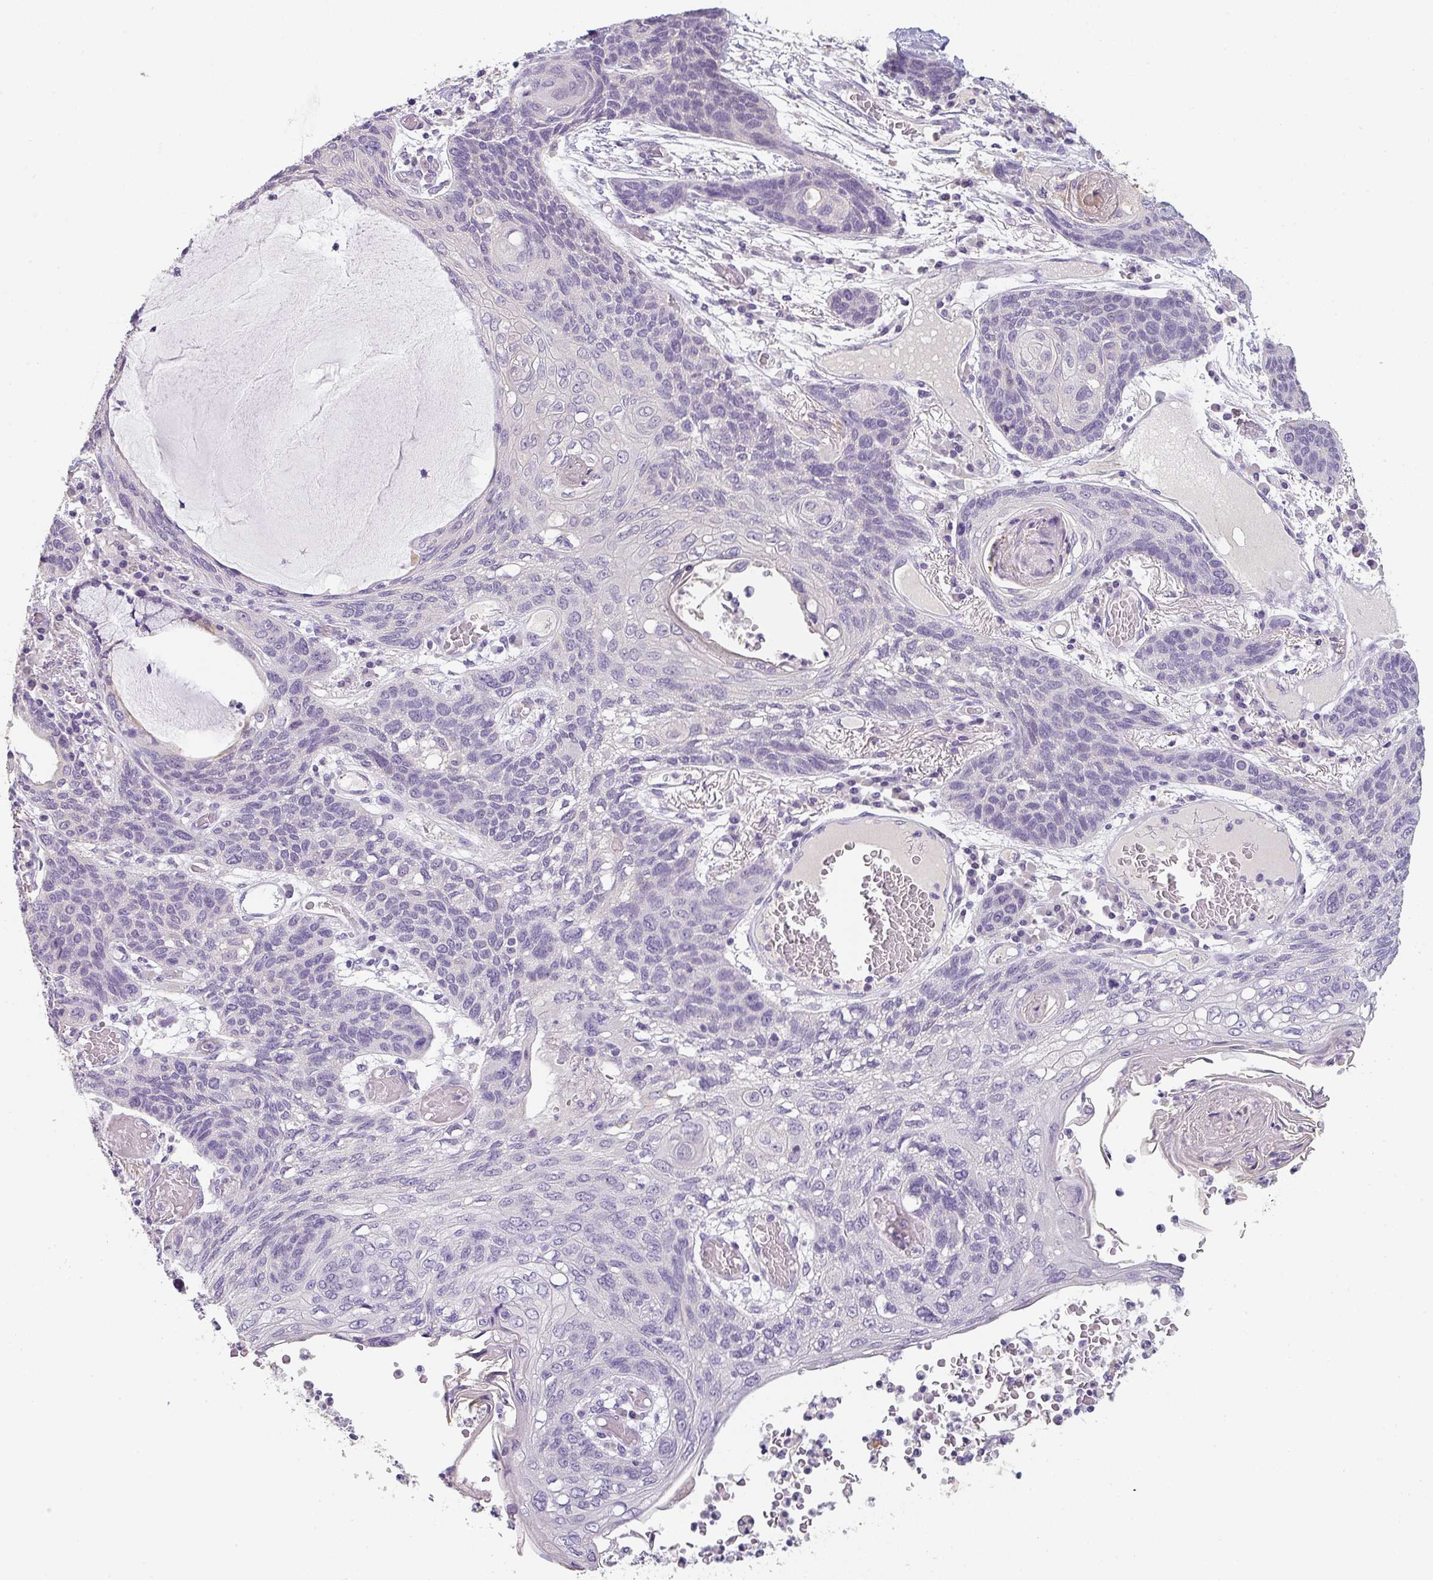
{"staining": {"intensity": "negative", "quantity": "none", "location": "none"}, "tissue": "lung cancer", "cell_type": "Tumor cells", "image_type": "cancer", "snomed": [{"axis": "morphology", "description": "Squamous cell carcinoma, NOS"}, {"axis": "morphology", "description": "Squamous cell carcinoma, metastatic, NOS"}, {"axis": "topography", "description": "Lymph node"}, {"axis": "topography", "description": "Lung"}], "caption": "There is no significant staining in tumor cells of lung cancer (squamous cell carcinoma).", "gene": "C1QTNF8", "patient": {"sex": "male", "age": 41}}